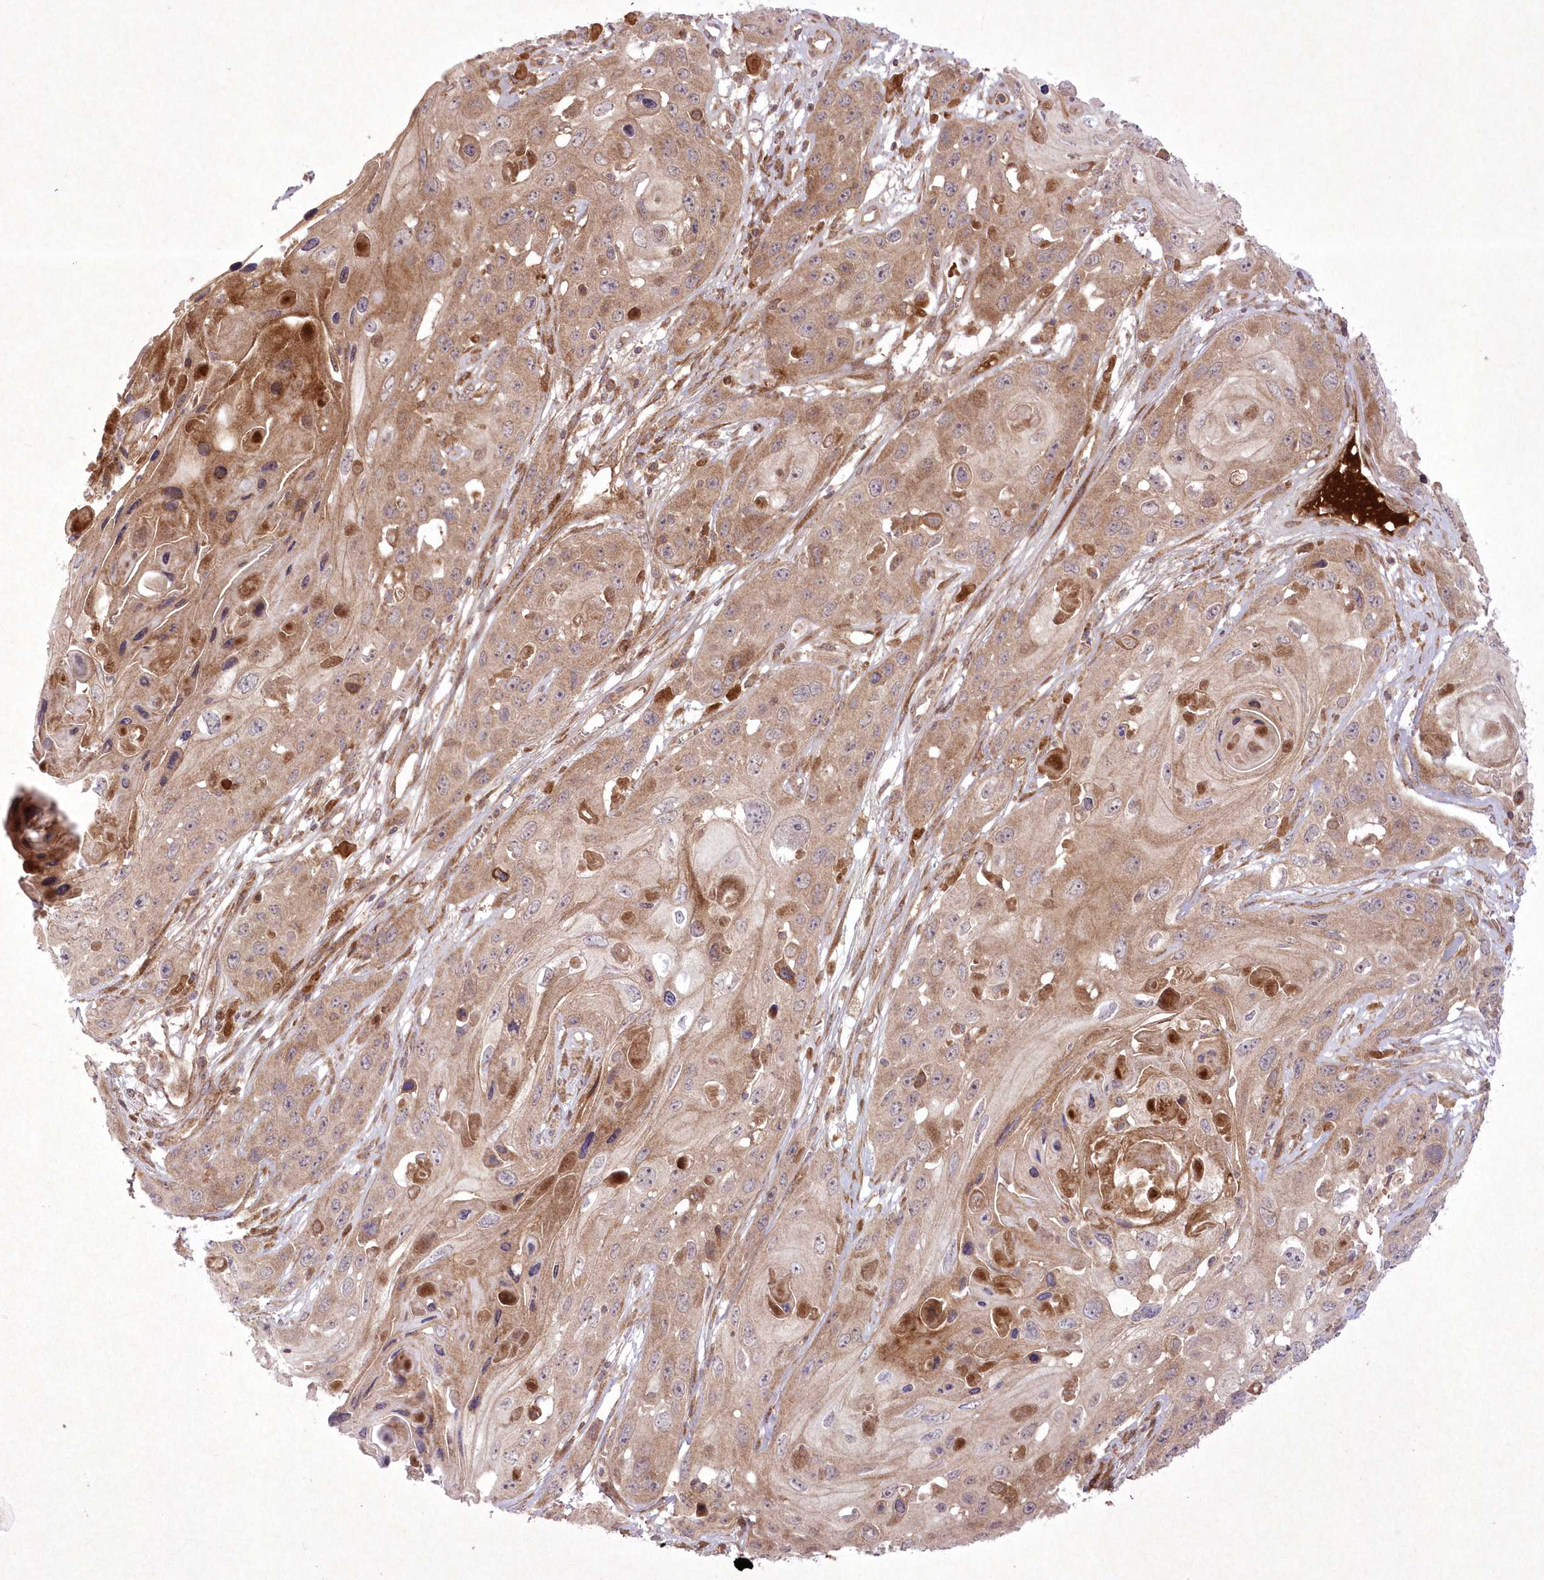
{"staining": {"intensity": "moderate", "quantity": ">75%", "location": "cytoplasmic/membranous"}, "tissue": "skin cancer", "cell_type": "Tumor cells", "image_type": "cancer", "snomed": [{"axis": "morphology", "description": "Squamous cell carcinoma, NOS"}, {"axis": "topography", "description": "Skin"}], "caption": "A histopathology image of skin cancer (squamous cell carcinoma) stained for a protein exhibits moderate cytoplasmic/membranous brown staining in tumor cells. (Brightfield microscopy of DAB IHC at high magnification).", "gene": "APOM", "patient": {"sex": "male", "age": 55}}